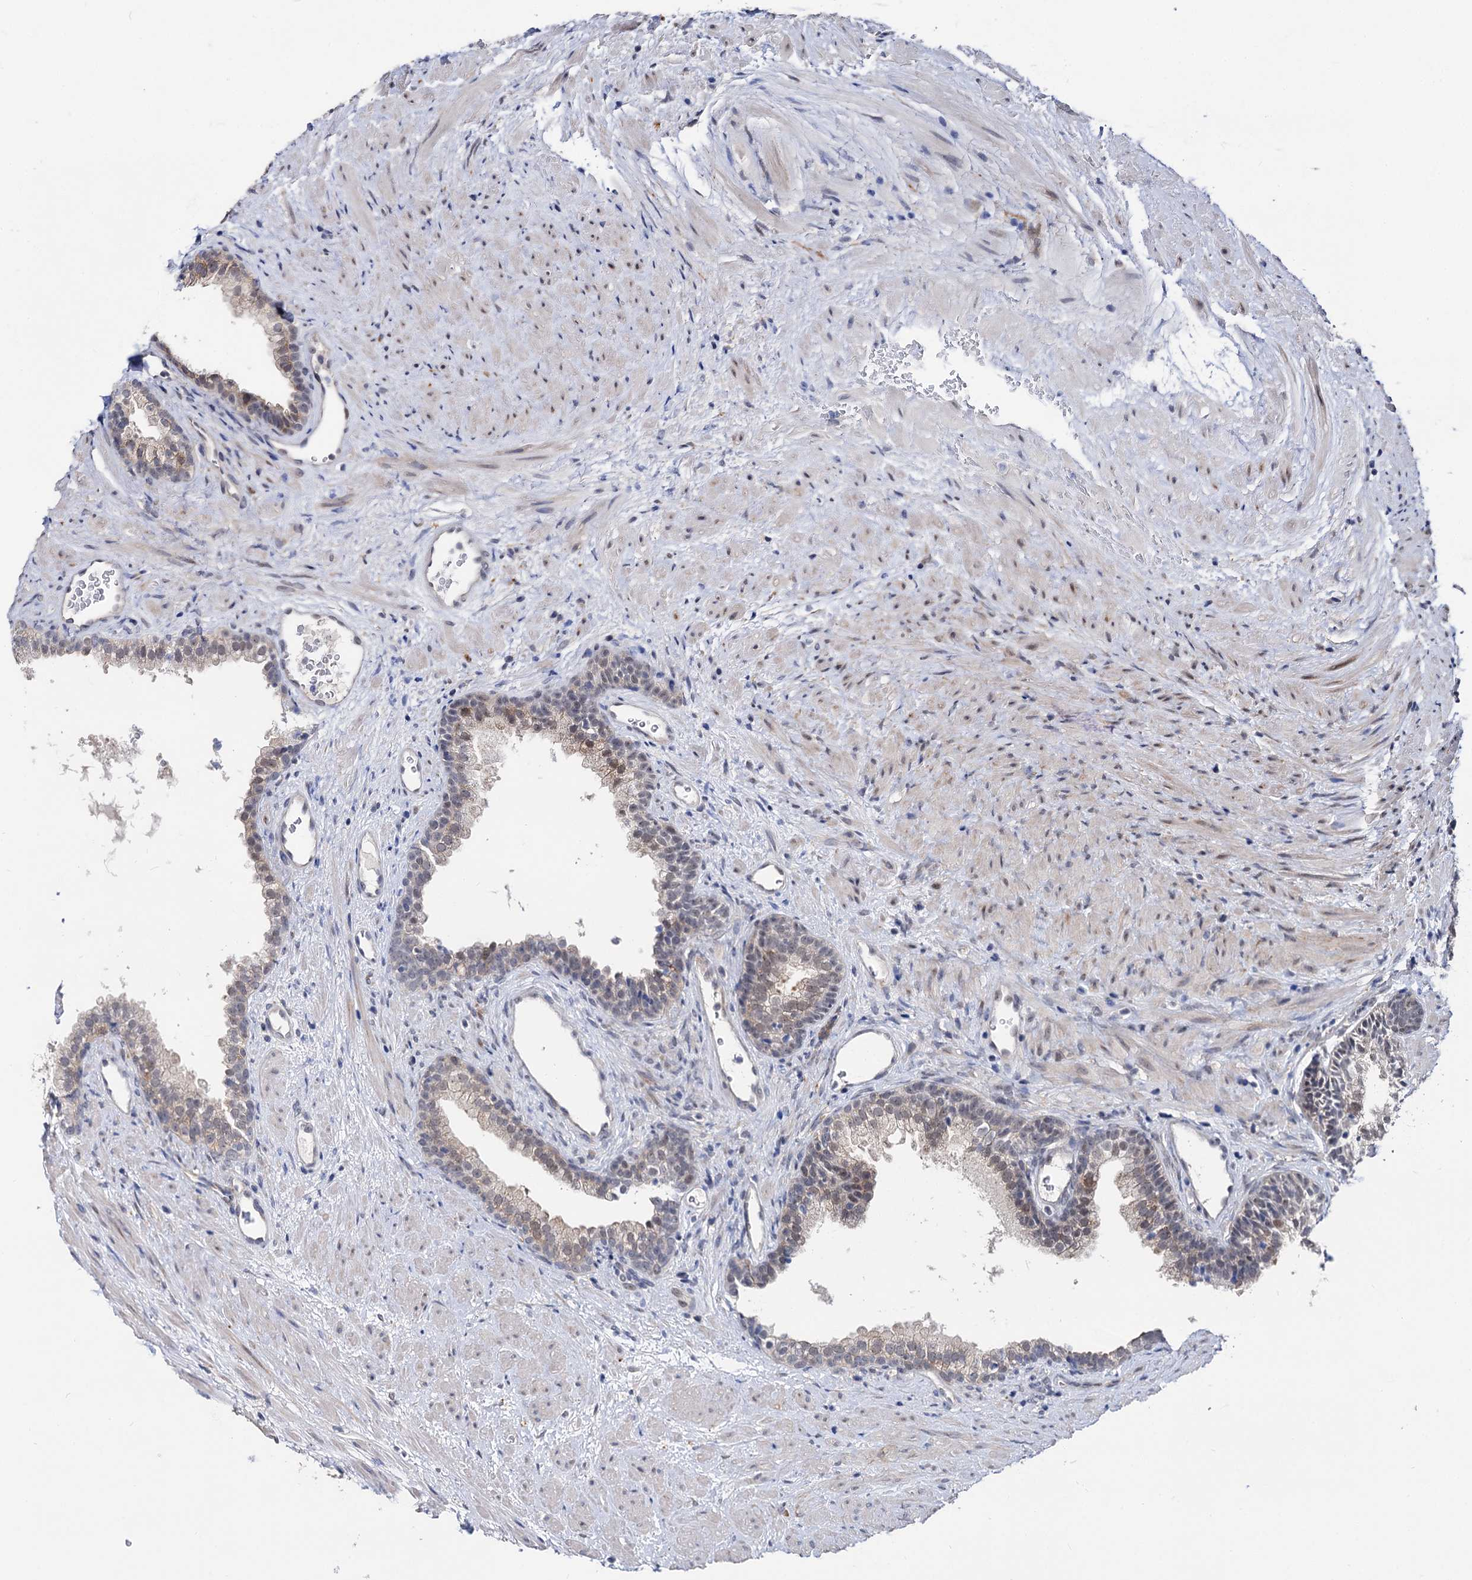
{"staining": {"intensity": "weak", "quantity": "<25%", "location": "cytoplasmic/membranous"}, "tissue": "prostate", "cell_type": "Glandular cells", "image_type": "normal", "snomed": [{"axis": "morphology", "description": "Normal tissue, NOS"}, {"axis": "topography", "description": "Prostate"}], "caption": "Protein analysis of benign prostate shows no significant staining in glandular cells. Nuclei are stained in blue.", "gene": "CAPRIN2", "patient": {"sex": "male", "age": 76}}